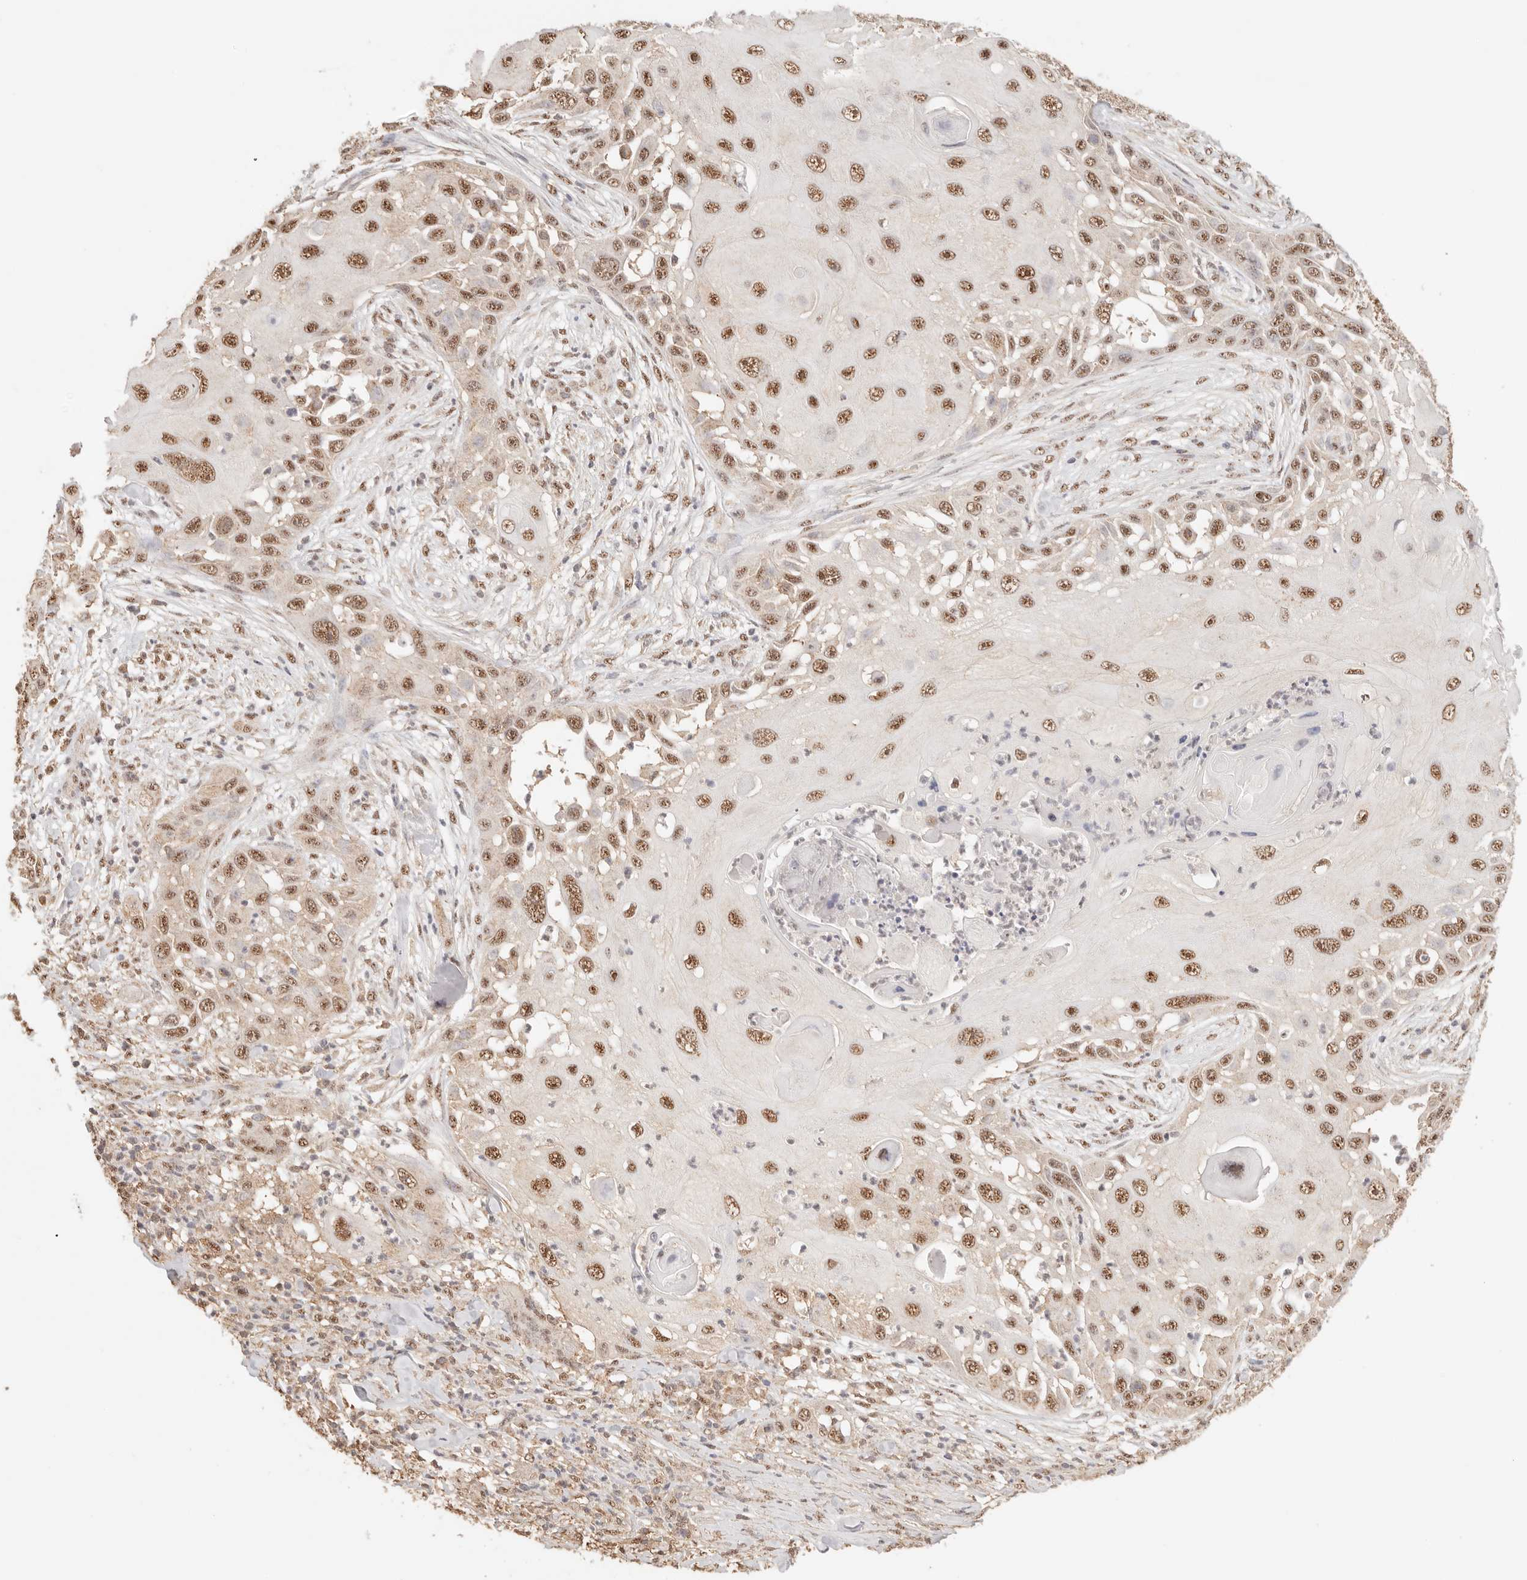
{"staining": {"intensity": "moderate", "quantity": ">75%", "location": "nuclear"}, "tissue": "skin cancer", "cell_type": "Tumor cells", "image_type": "cancer", "snomed": [{"axis": "morphology", "description": "Squamous cell carcinoma, NOS"}, {"axis": "topography", "description": "Skin"}], "caption": "Immunohistochemistry (IHC) histopathology image of human skin cancer (squamous cell carcinoma) stained for a protein (brown), which exhibits medium levels of moderate nuclear expression in about >75% of tumor cells.", "gene": "IL1R2", "patient": {"sex": "female", "age": 44}}